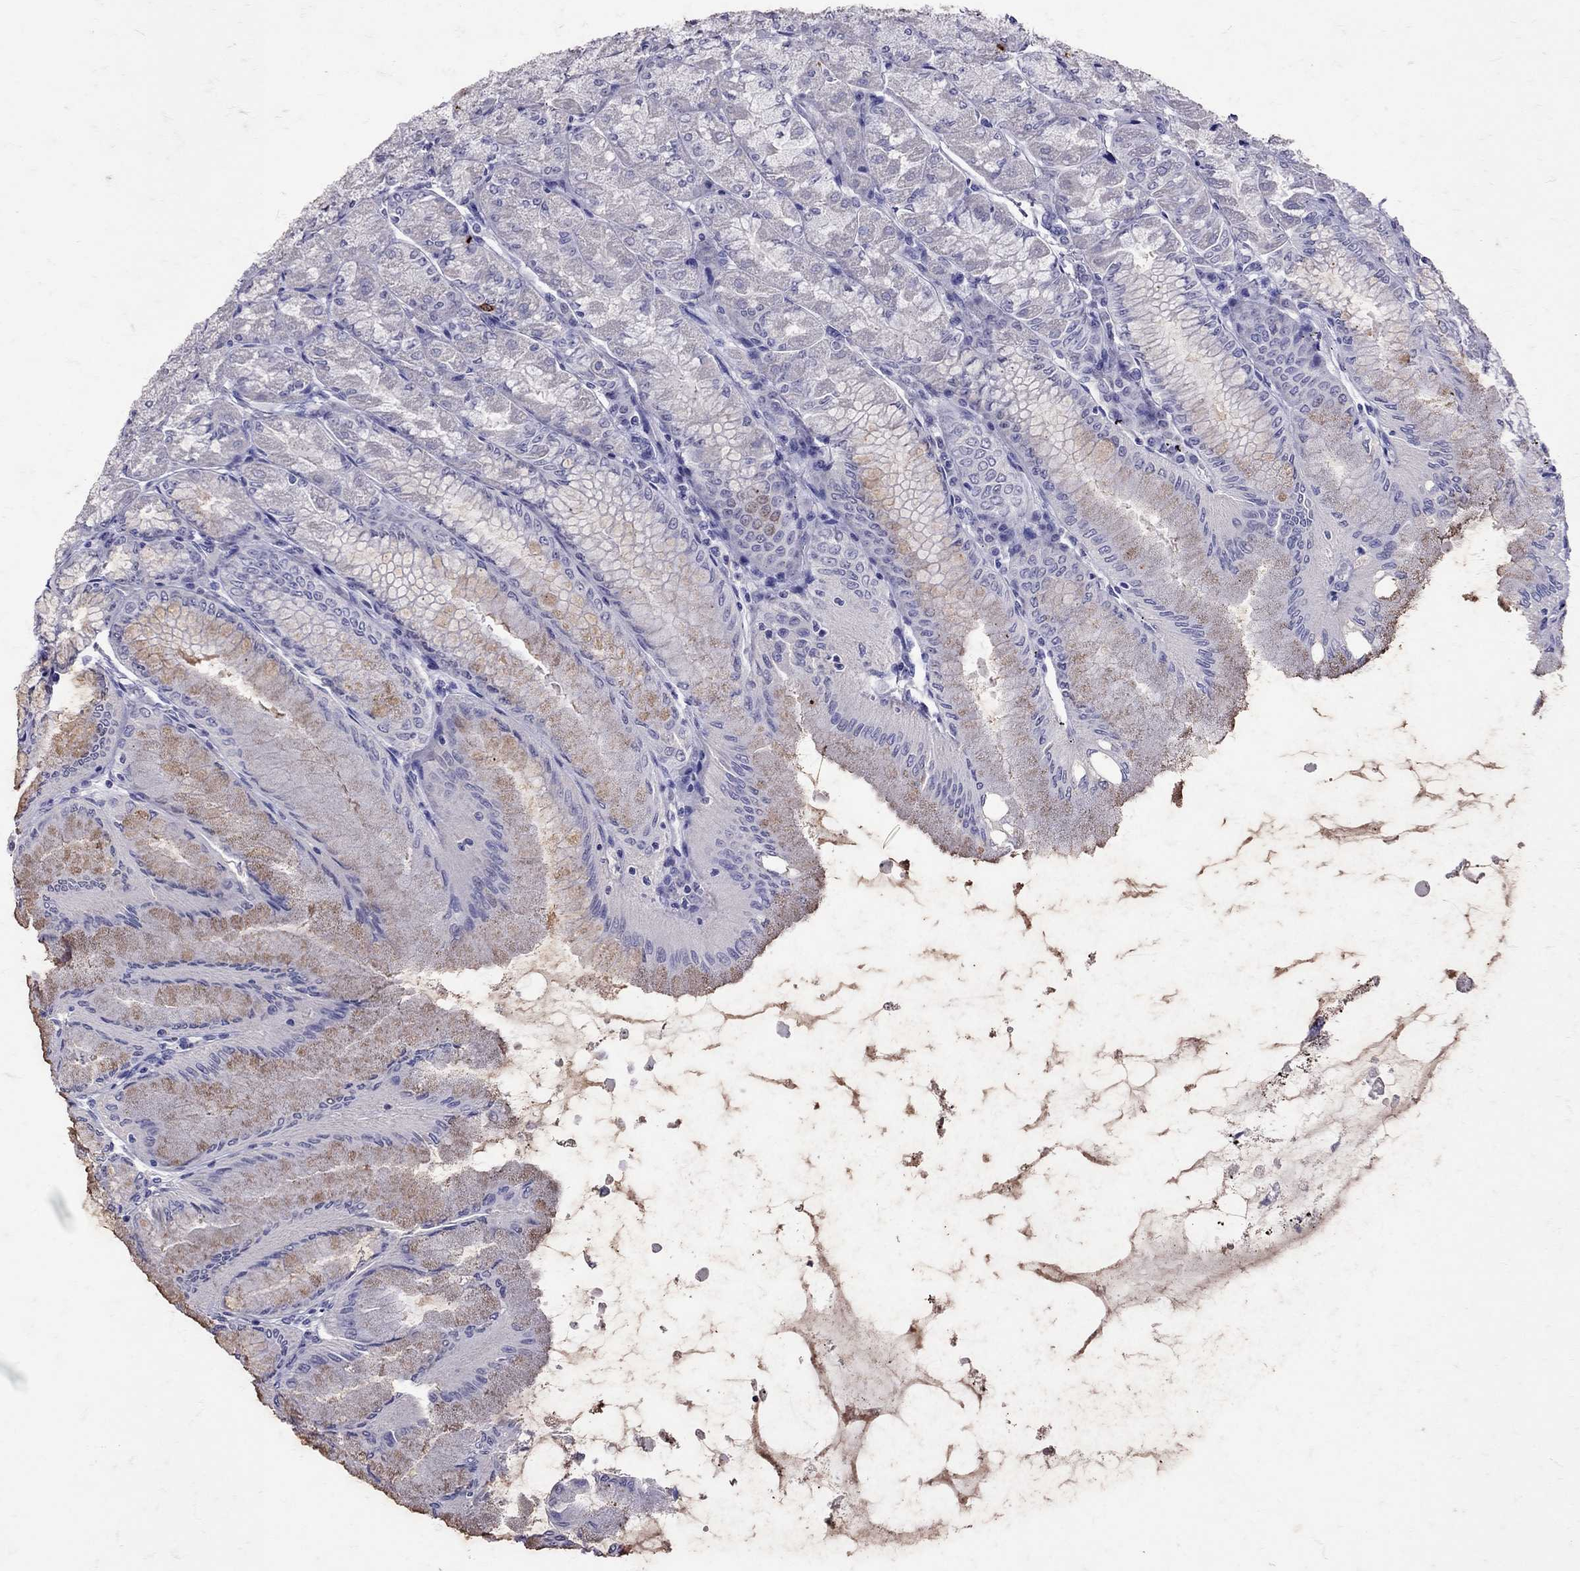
{"staining": {"intensity": "strong", "quantity": "<25%", "location": "cytoplasmic/membranous"}, "tissue": "stomach", "cell_type": "Glandular cells", "image_type": "normal", "snomed": [{"axis": "morphology", "description": "Normal tissue, NOS"}, {"axis": "topography", "description": "Stomach, upper"}], "caption": "Protein expression analysis of normal human stomach reveals strong cytoplasmic/membranous positivity in approximately <25% of glandular cells. Ihc stains the protein of interest in brown and the nuclei are stained blue.", "gene": "SST", "patient": {"sex": "male", "age": 60}}